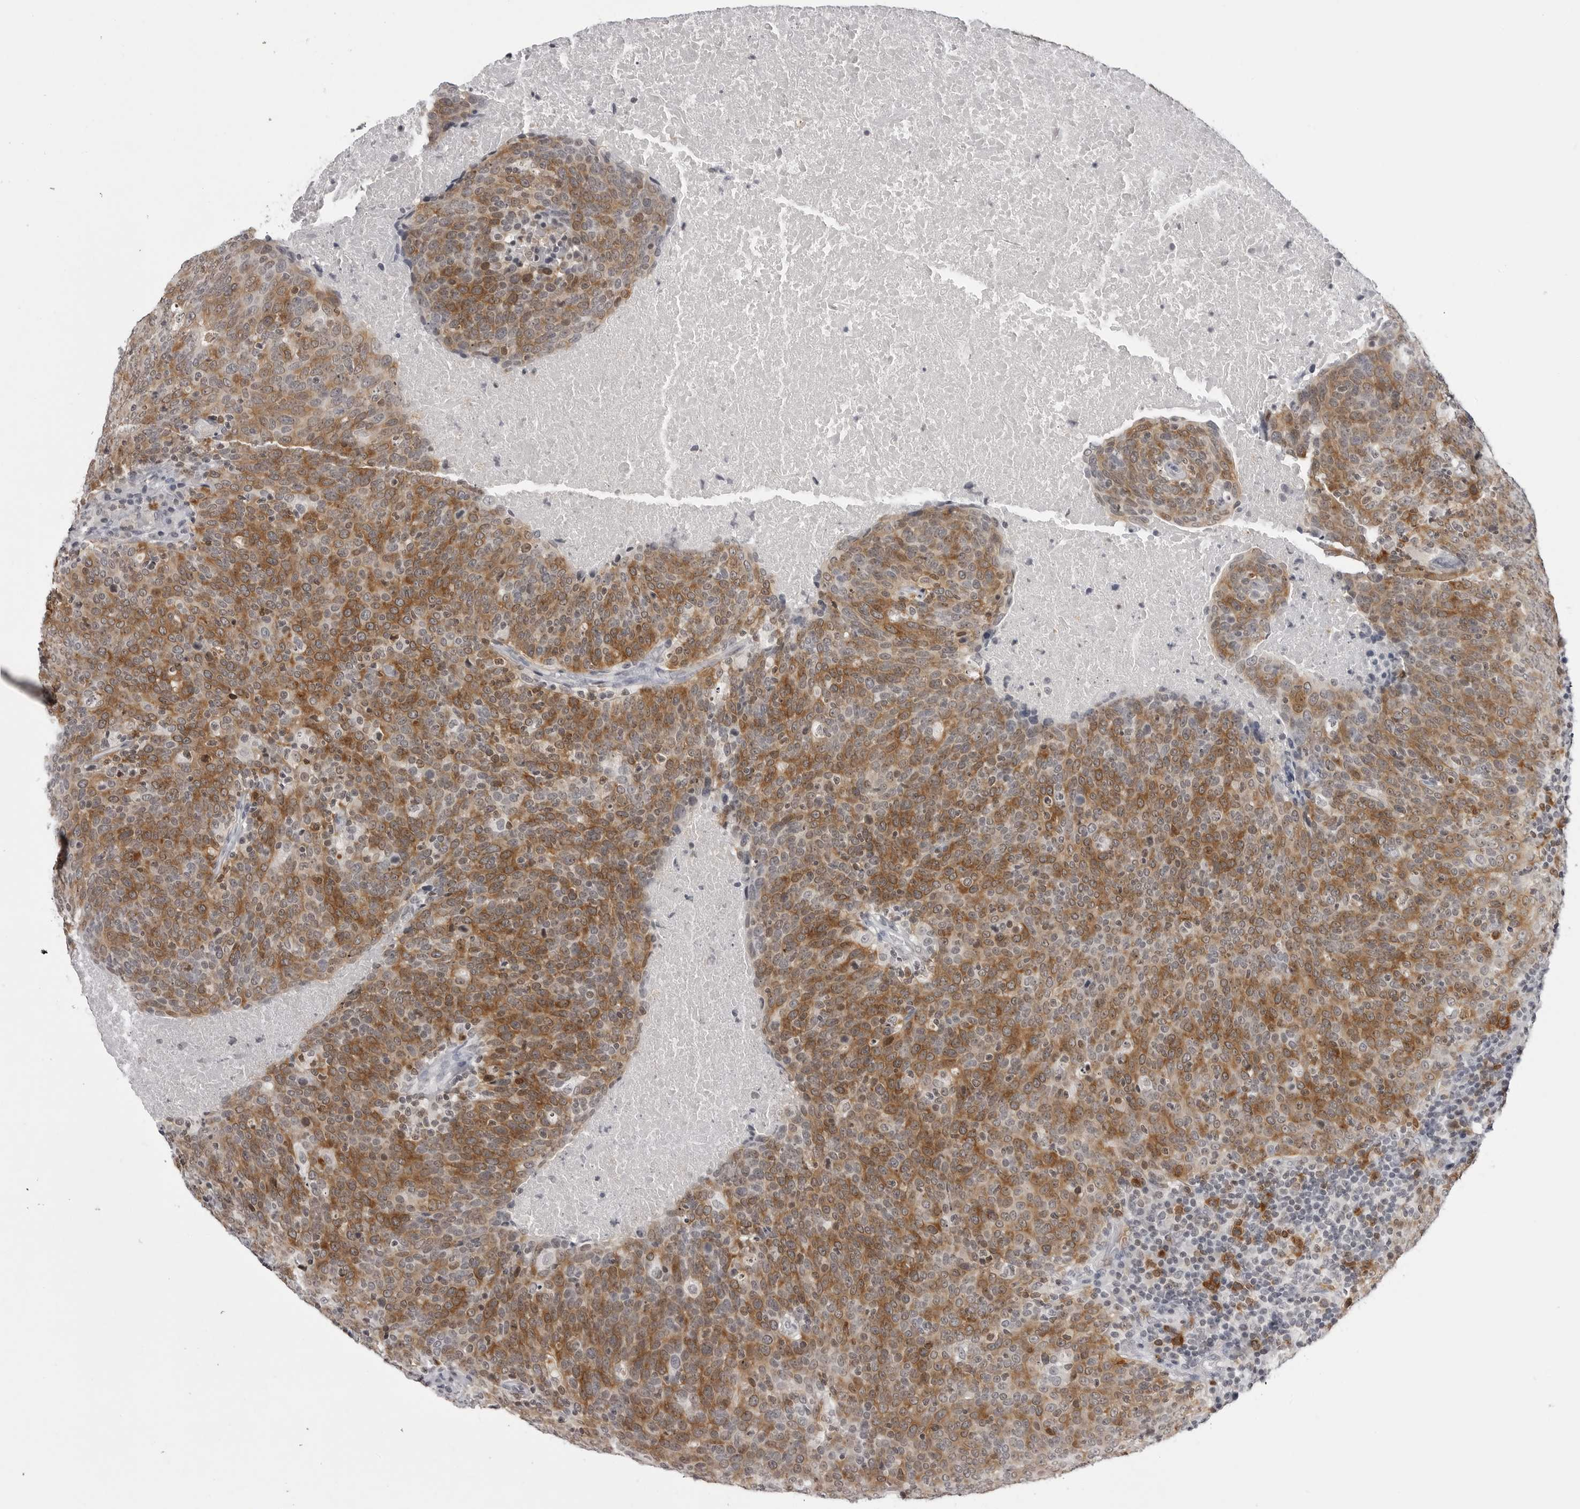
{"staining": {"intensity": "moderate", "quantity": ">75%", "location": "cytoplasmic/membranous"}, "tissue": "head and neck cancer", "cell_type": "Tumor cells", "image_type": "cancer", "snomed": [{"axis": "morphology", "description": "Squamous cell carcinoma, NOS"}, {"axis": "morphology", "description": "Squamous cell carcinoma, metastatic, NOS"}, {"axis": "topography", "description": "Lymph node"}, {"axis": "topography", "description": "Head-Neck"}], "caption": "Approximately >75% of tumor cells in metastatic squamous cell carcinoma (head and neck) reveal moderate cytoplasmic/membranous protein staining as visualized by brown immunohistochemical staining.", "gene": "RRM1", "patient": {"sex": "male", "age": 62}}